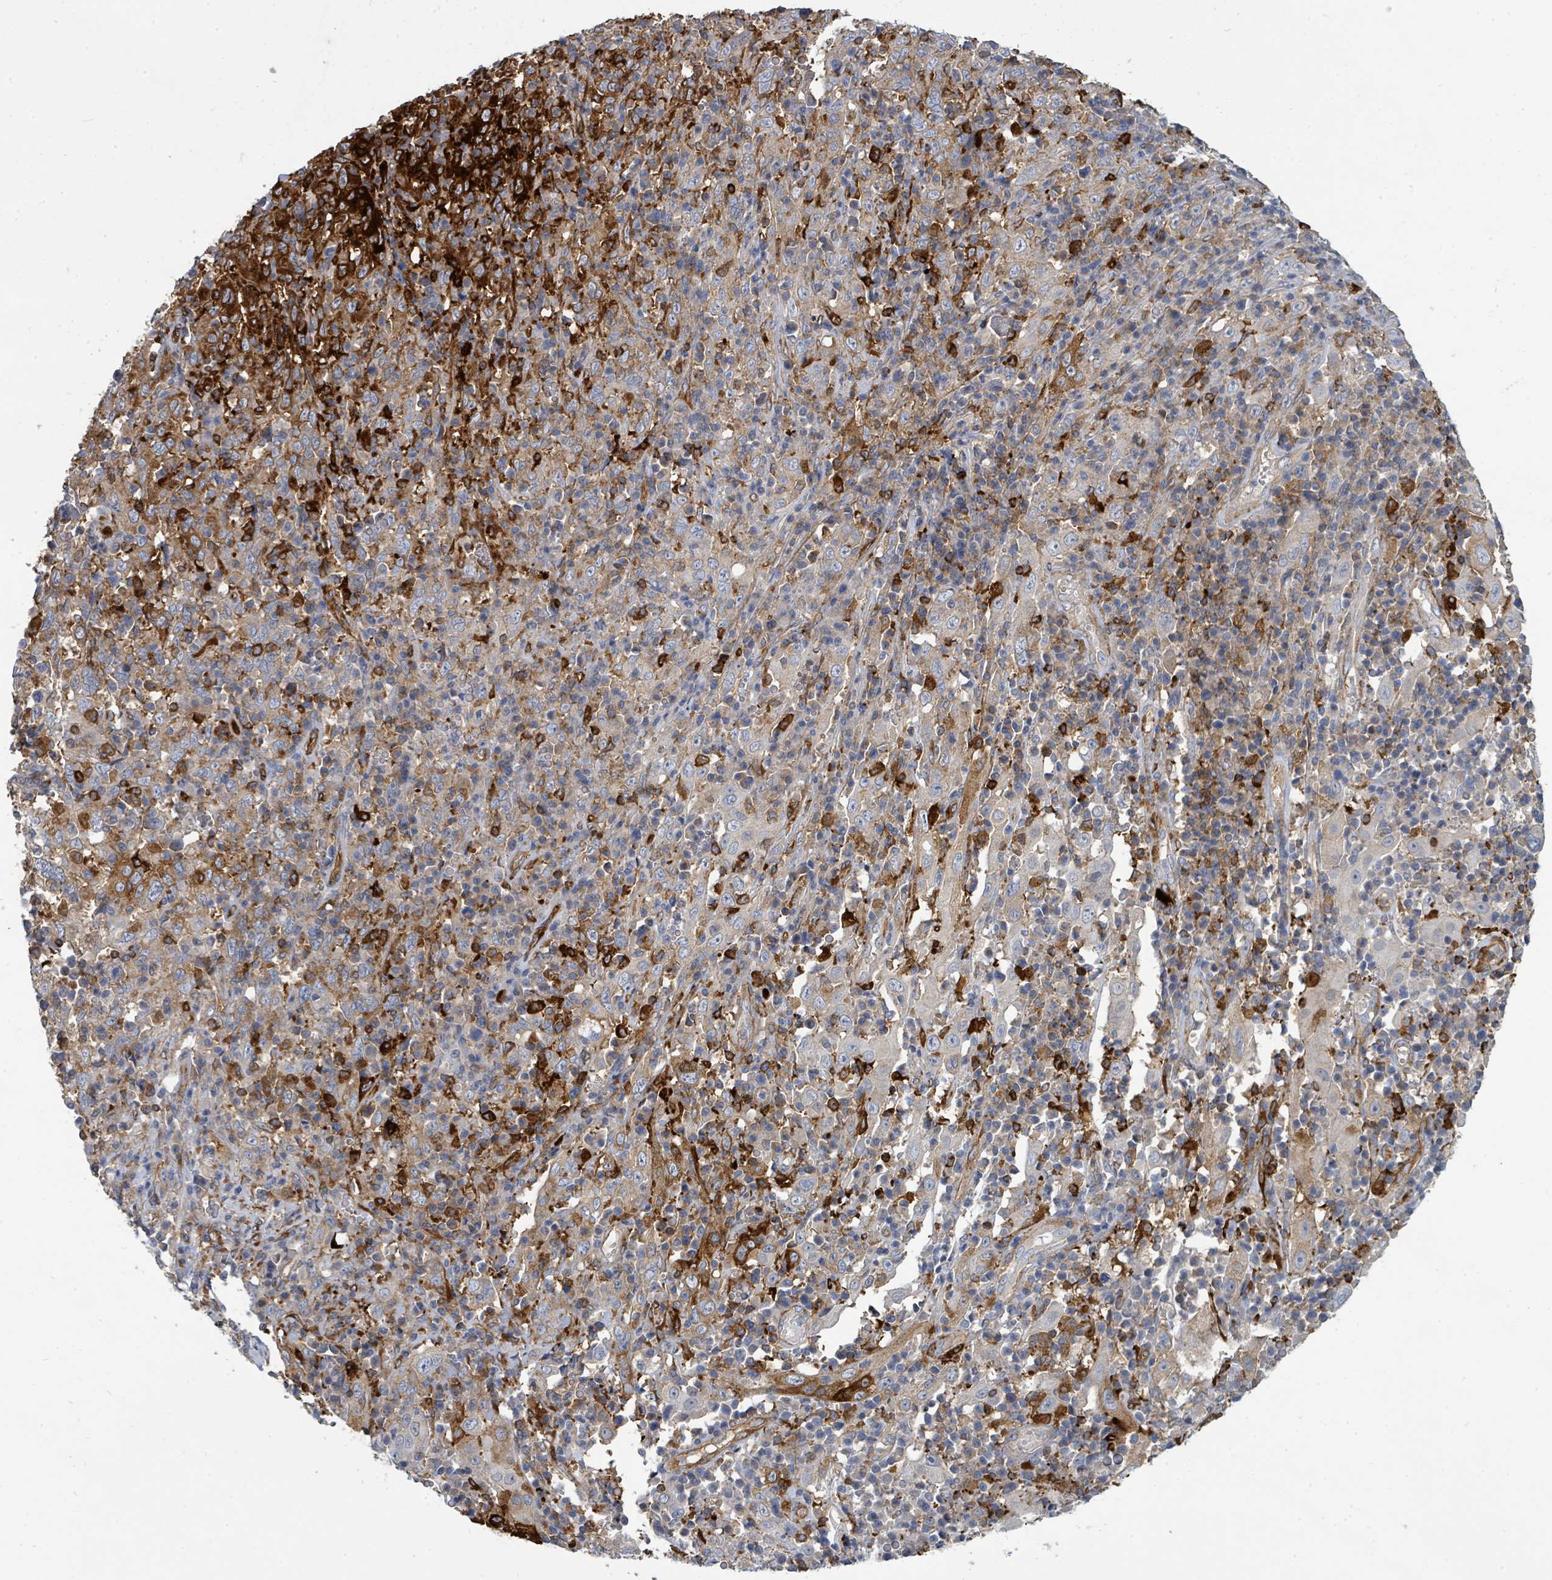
{"staining": {"intensity": "moderate", "quantity": "<25%", "location": "cytoplasmic/membranous"}, "tissue": "cervical cancer", "cell_type": "Tumor cells", "image_type": "cancer", "snomed": [{"axis": "morphology", "description": "Squamous cell carcinoma, NOS"}, {"axis": "topography", "description": "Cervix"}], "caption": "This histopathology image displays IHC staining of squamous cell carcinoma (cervical), with low moderate cytoplasmic/membranous positivity in approximately <25% of tumor cells.", "gene": "IFIT1", "patient": {"sex": "female", "age": 46}}